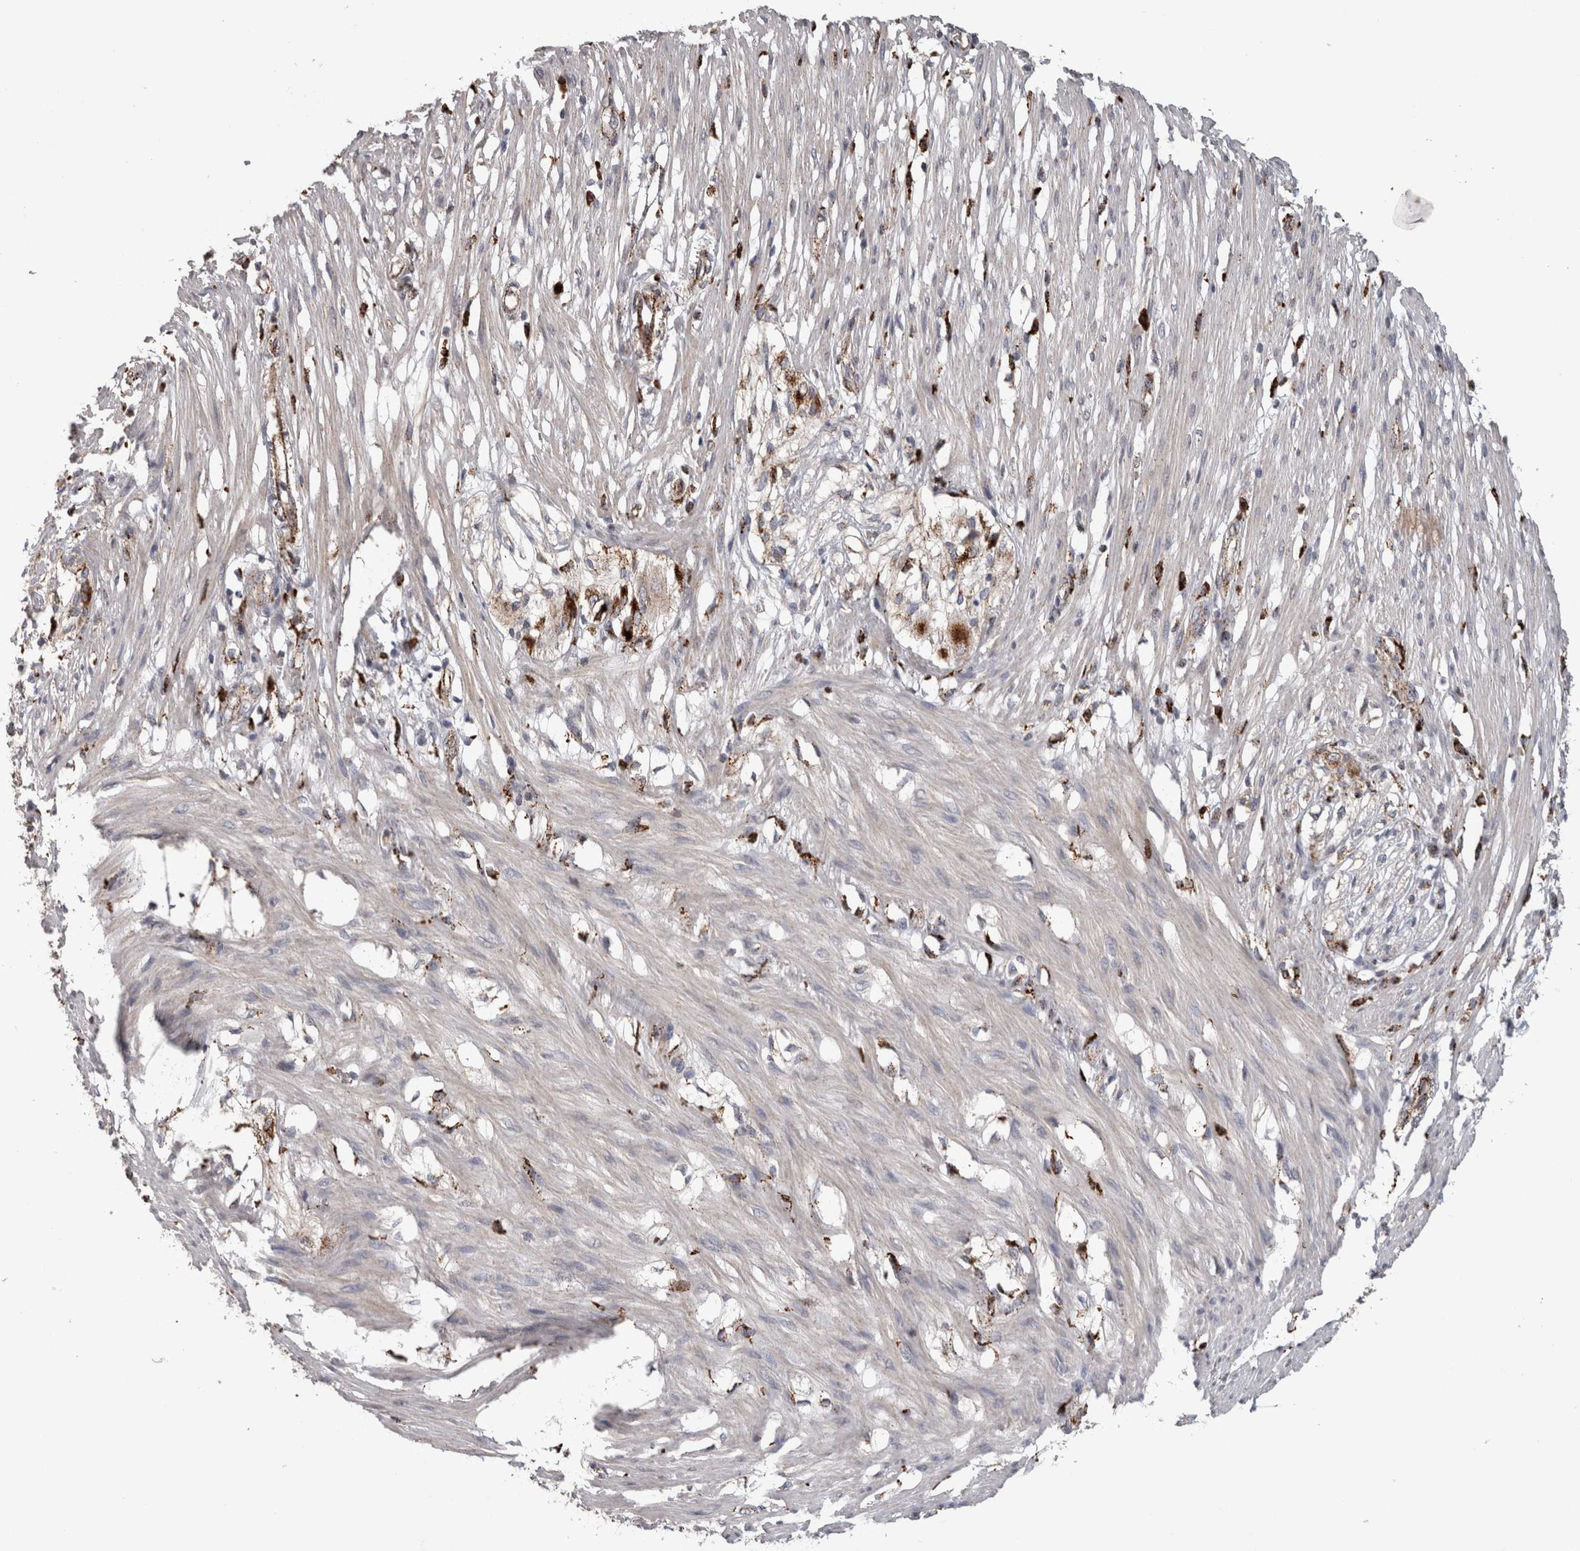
{"staining": {"intensity": "weak", "quantity": "25%-75%", "location": "cytoplasmic/membranous"}, "tissue": "smooth muscle", "cell_type": "Smooth muscle cells", "image_type": "normal", "snomed": [{"axis": "morphology", "description": "Normal tissue, NOS"}, {"axis": "morphology", "description": "Adenocarcinoma, NOS"}, {"axis": "topography", "description": "Smooth muscle"}, {"axis": "topography", "description": "Colon"}], "caption": "Smooth muscle stained with DAB (3,3'-diaminobenzidine) immunohistochemistry (IHC) exhibits low levels of weak cytoplasmic/membranous positivity in about 25%-75% of smooth muscle cells. Immunohistochemistry stains the protein of interest in brown and the nuclei are stained blue.", "gene": "CTSZ", "patient": {"sex": "male", "age": 14}}